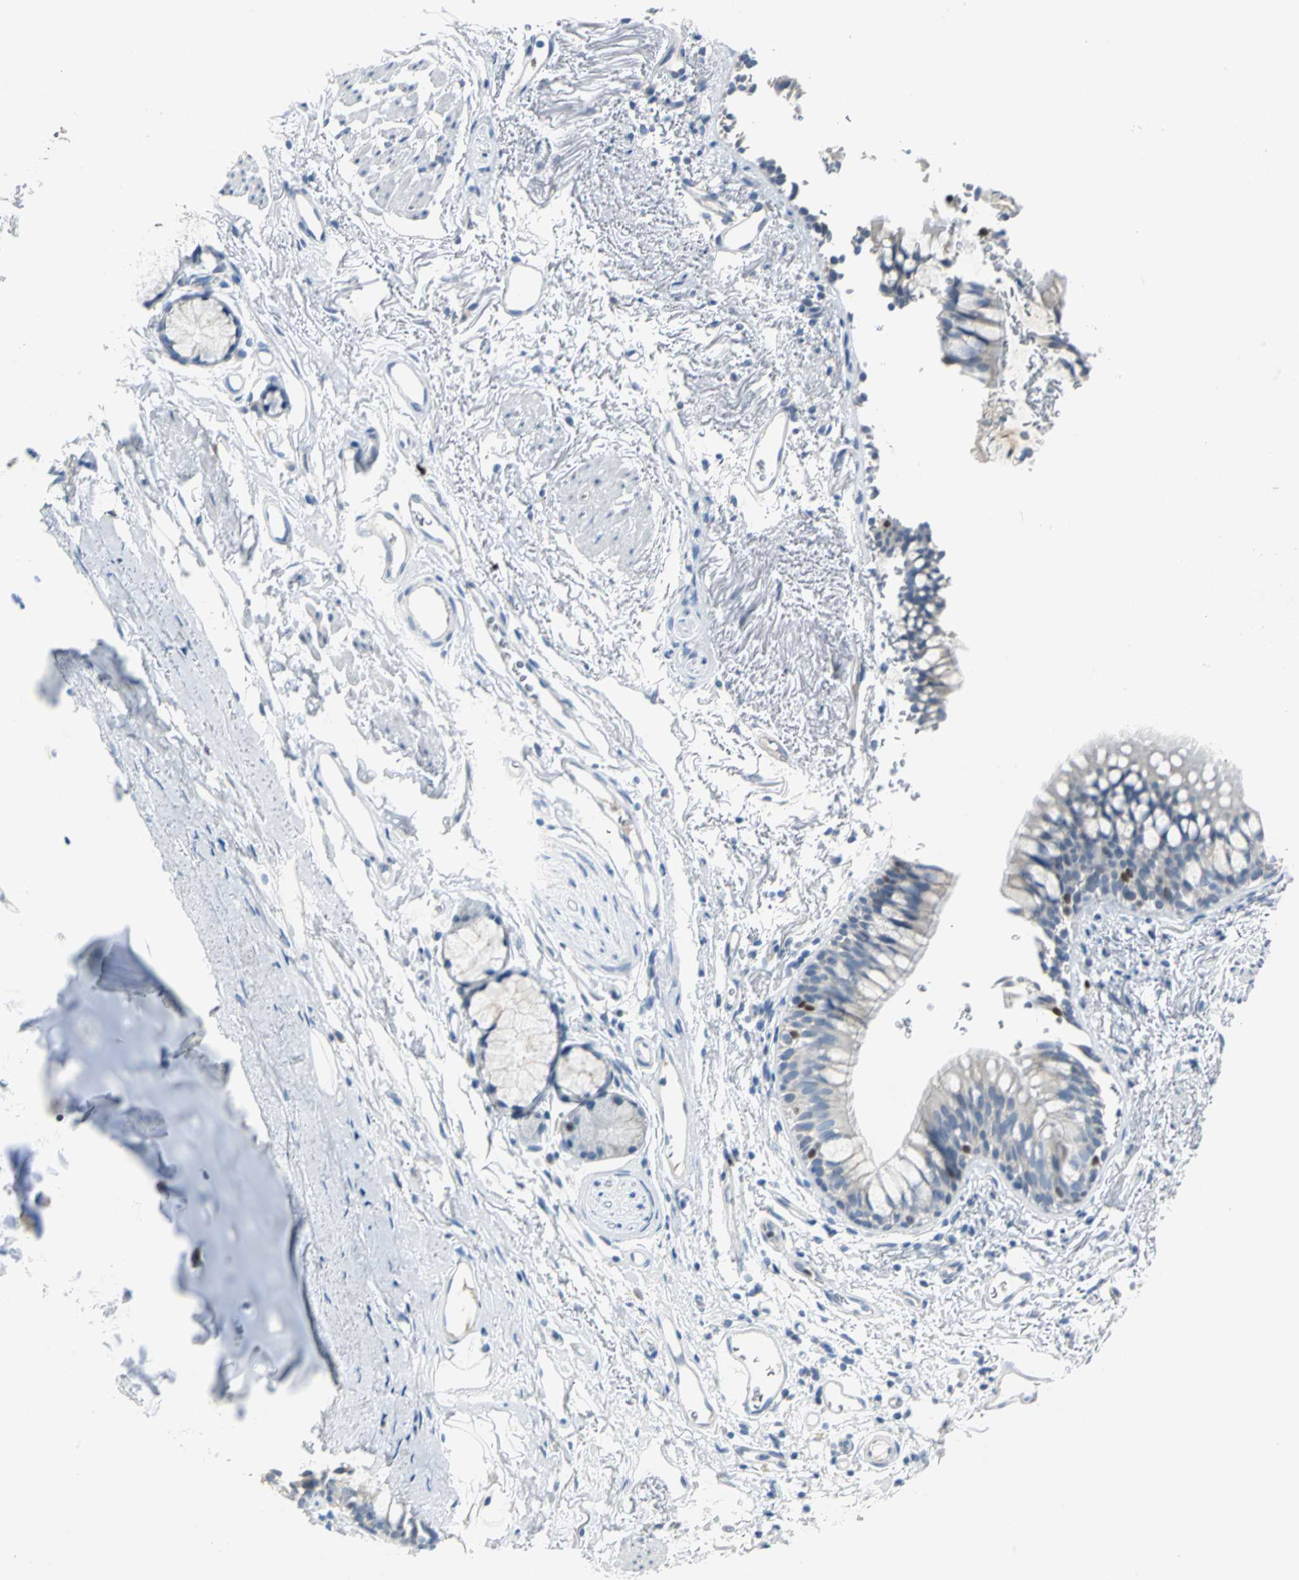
{"staining": {"intensity": "strong", "quantity": "<25%", "location": "cytoplasmic/membranous,nuclear"}, "tissue": "bronchus", "cell_type": "Respiratory epithelial cells", "image_type": "normal", "snomed": [{"axis": "morphology", "description": "Normal tissue, NOS"}, {"axis": "topography", "description": "Bronchus"}], "caption": "This image demonstrates IHC staining of normal bronchus, with medium strong cytoplasmic/membranous,nuclear staining in approximately <25% of respiratory epithelial cells.", "gene": "MCM4", "patient": {"sex": "female", "age": 73}}